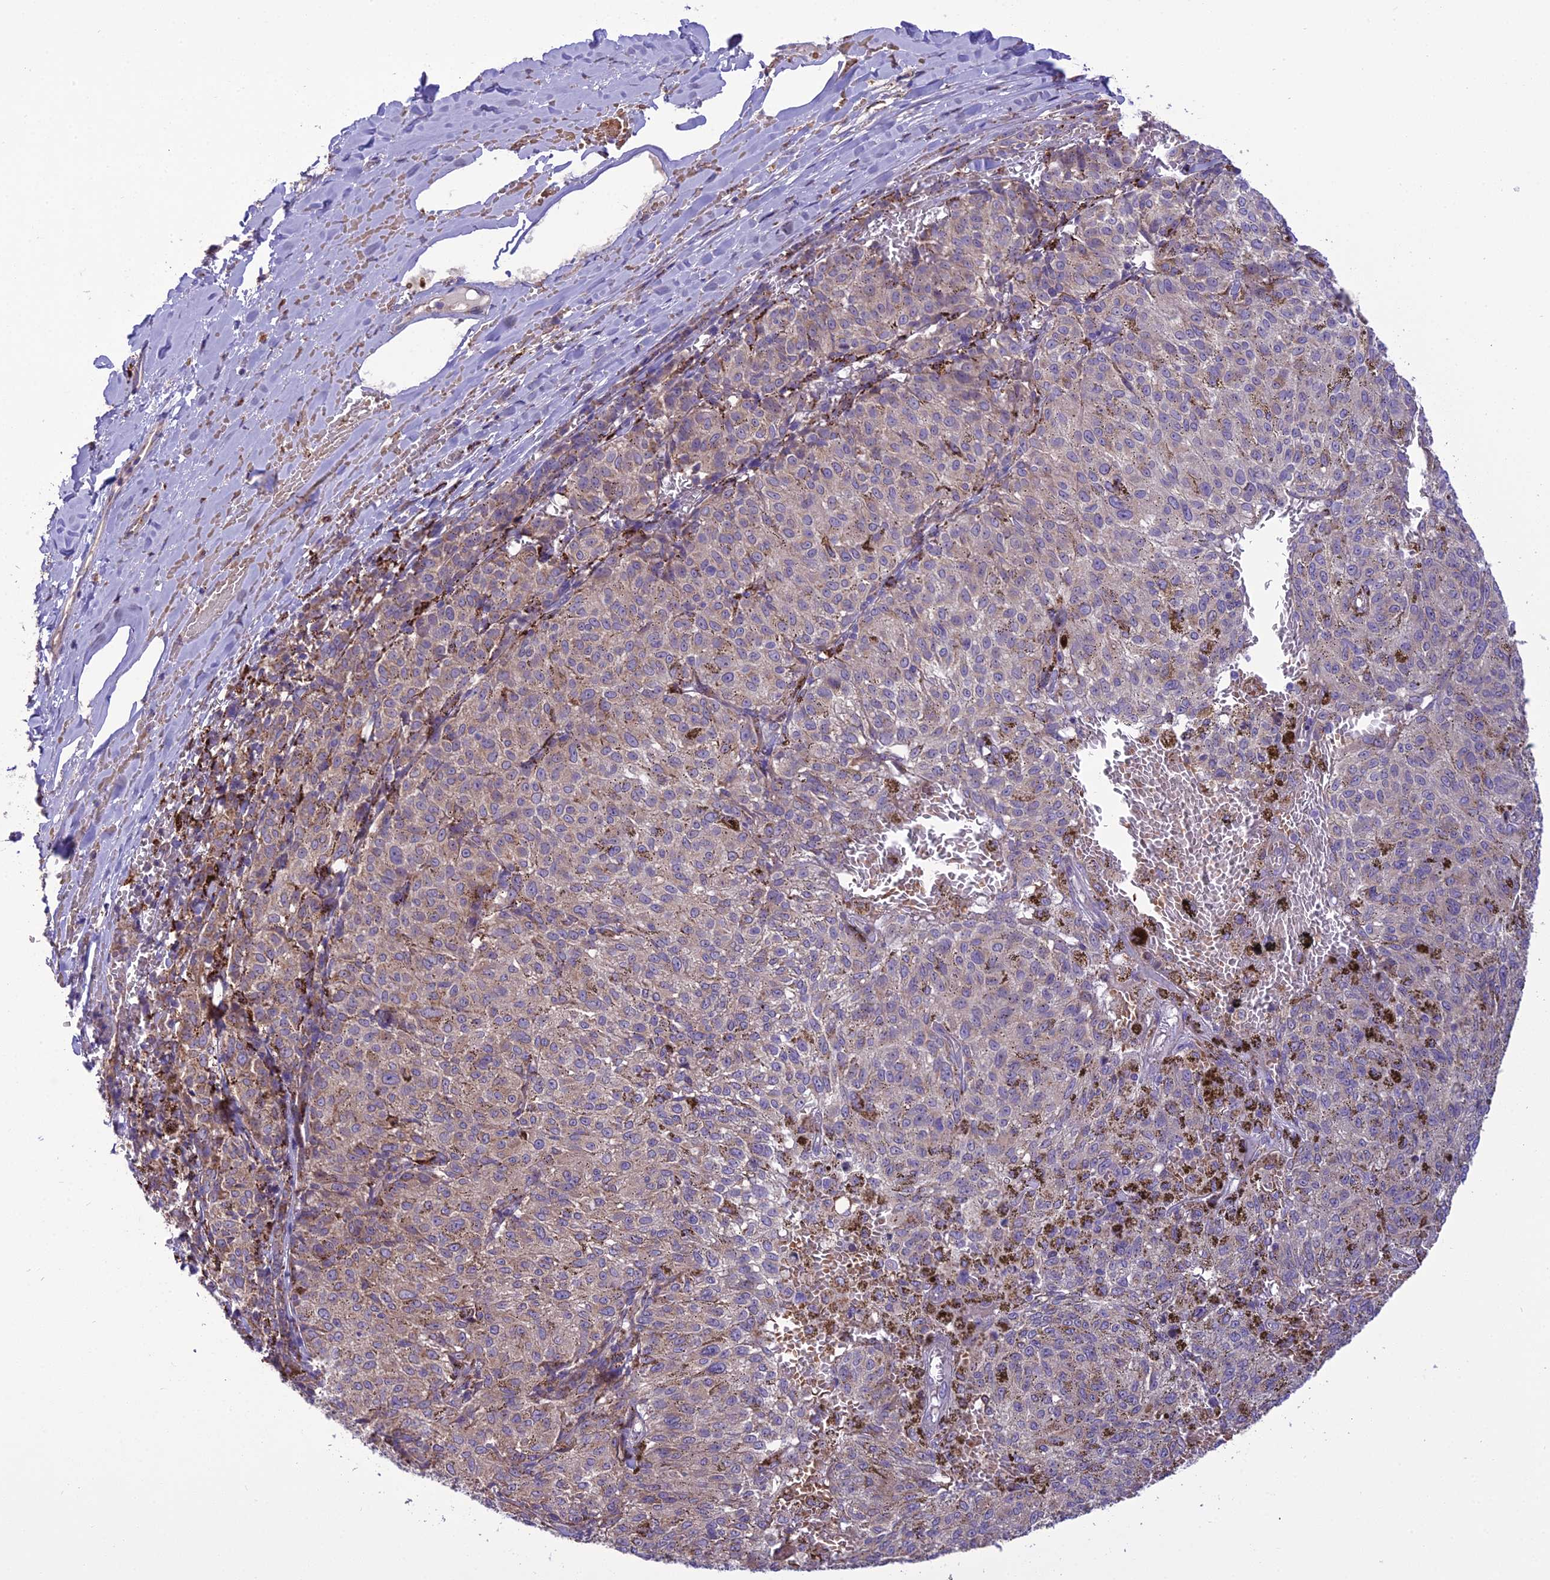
{"staining": {"intensity": "weak", "quantity": "<25%", "location": "cytoplasmic/membranous"}, "tissue": "melanoma", "cell_type": "Tumor cells", "image_type": "cancer", "snomed": [{"axis": "morphology", "description": "Malignant melanoma, NOS"}, {"axis": "topography", "description": "Skin"}], "caption": "High power microscopy photomicrograph of an immunohistochemistry (IHC) micrograph of malignant melanoma, revealing no significant staining in tumor cells. (Stains: DAB (3,3'-diaminobenzidine) immunohistochemistry with hematoxylin counter stain, Microscopy: brightfield microscopy at high magnification).", "gene": "TBC1D24", "patient": {"sex": "female", "age": 72}}